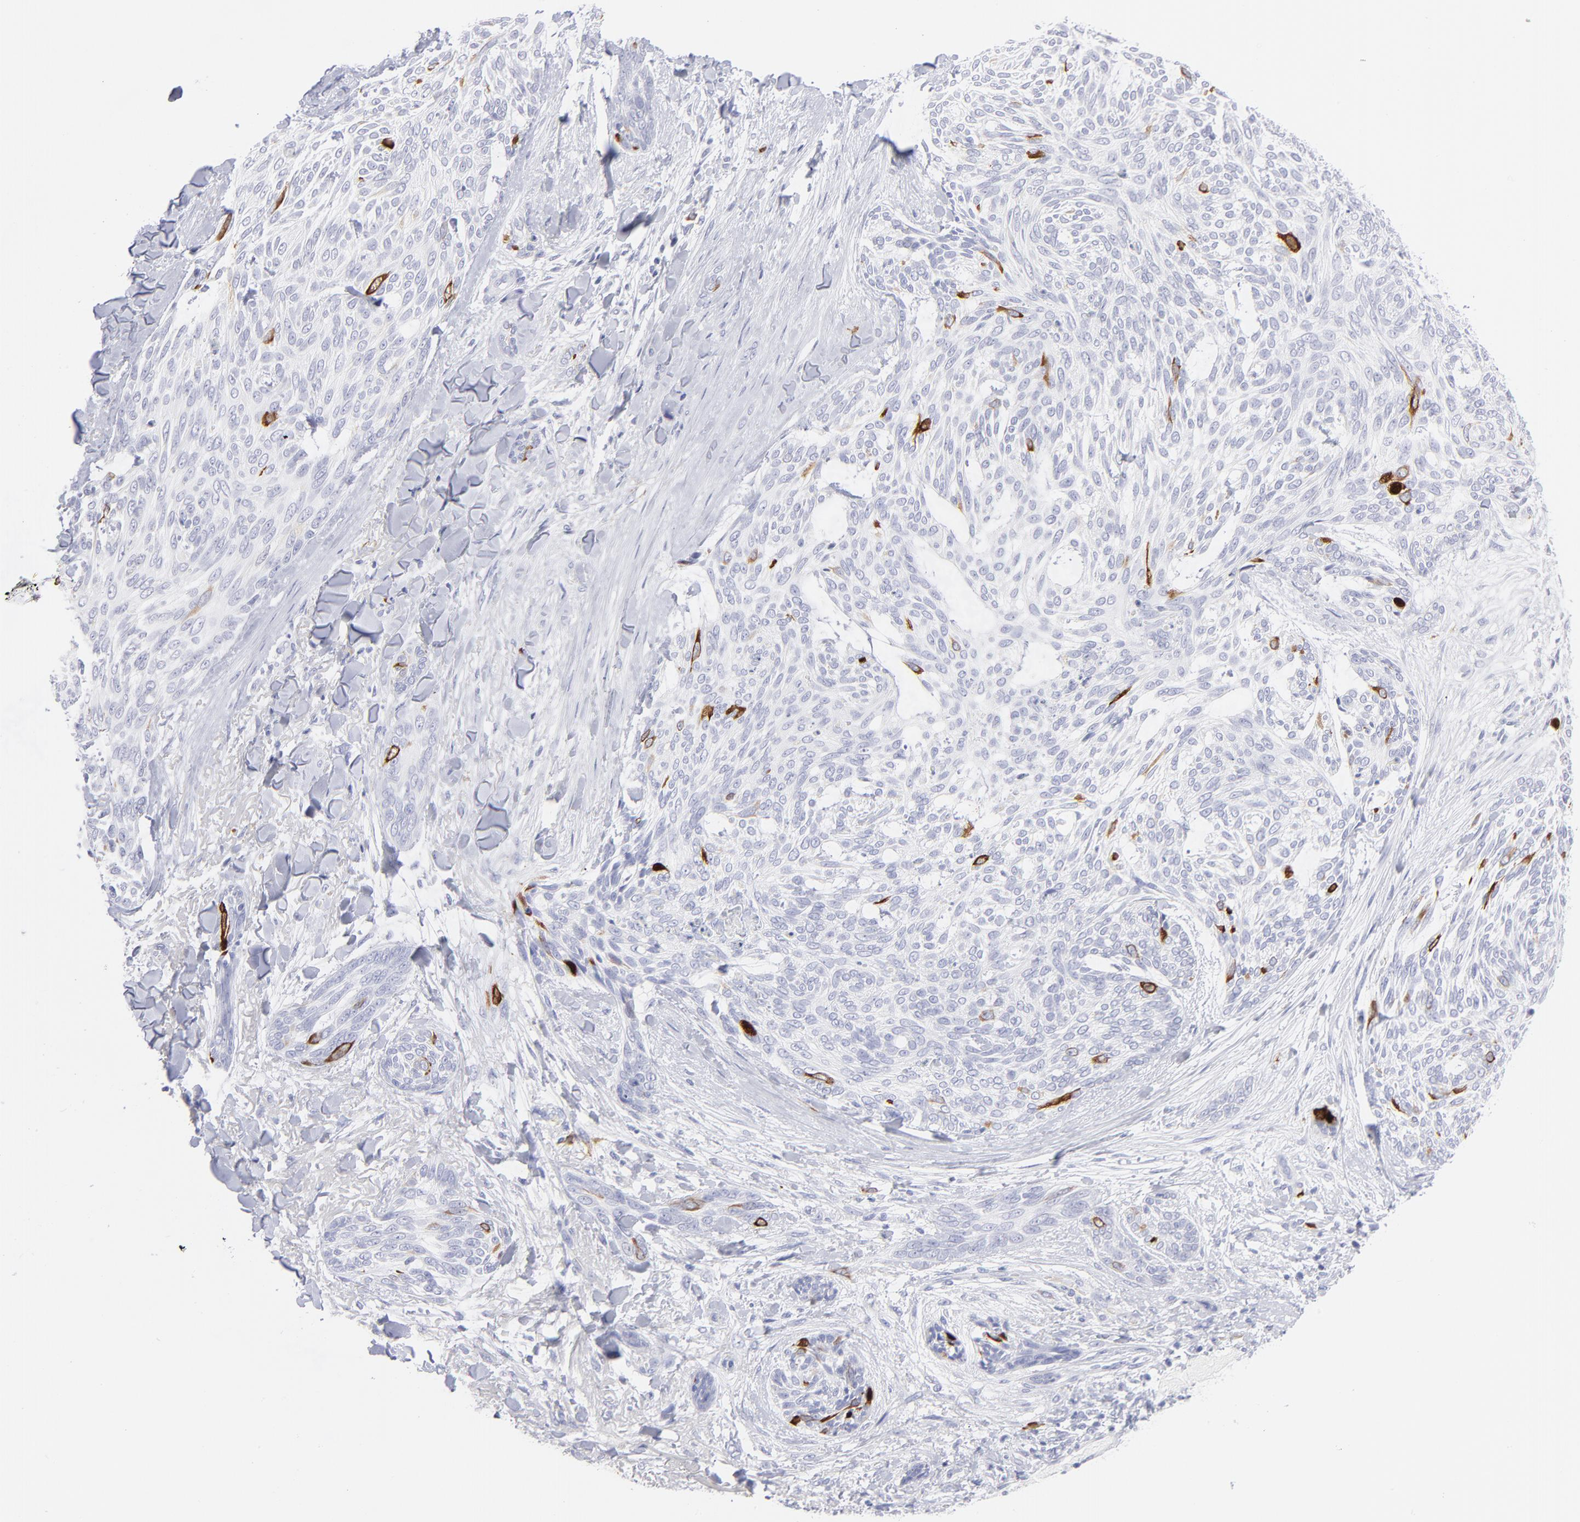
{"staining": {"intensity": "strong", "quantity": "<25%", "location": "cytoplasmic/membranous"}, "tissue": "skin cancer", "cell_type": "Tumor cells", "image_type": "cancer", "snomed": [{"axis": "morphology", "description": "Normal tissue, NOS"}, {"axis": "morphology", "description": "Basal cell carcinoma"}, {"axis": "topography", "description": "Skin"}], "caption": "An immunohistochemistry (IHC) photomicrograph of tumor tissue is shown. Protein staining in brown labels strong cytoplasmic/membranous positivity in skin cancer (basal cell carcinoma) within tumor cells.", "gene": "CCNB1", "patient": {"sex": "female", "age": 71}}